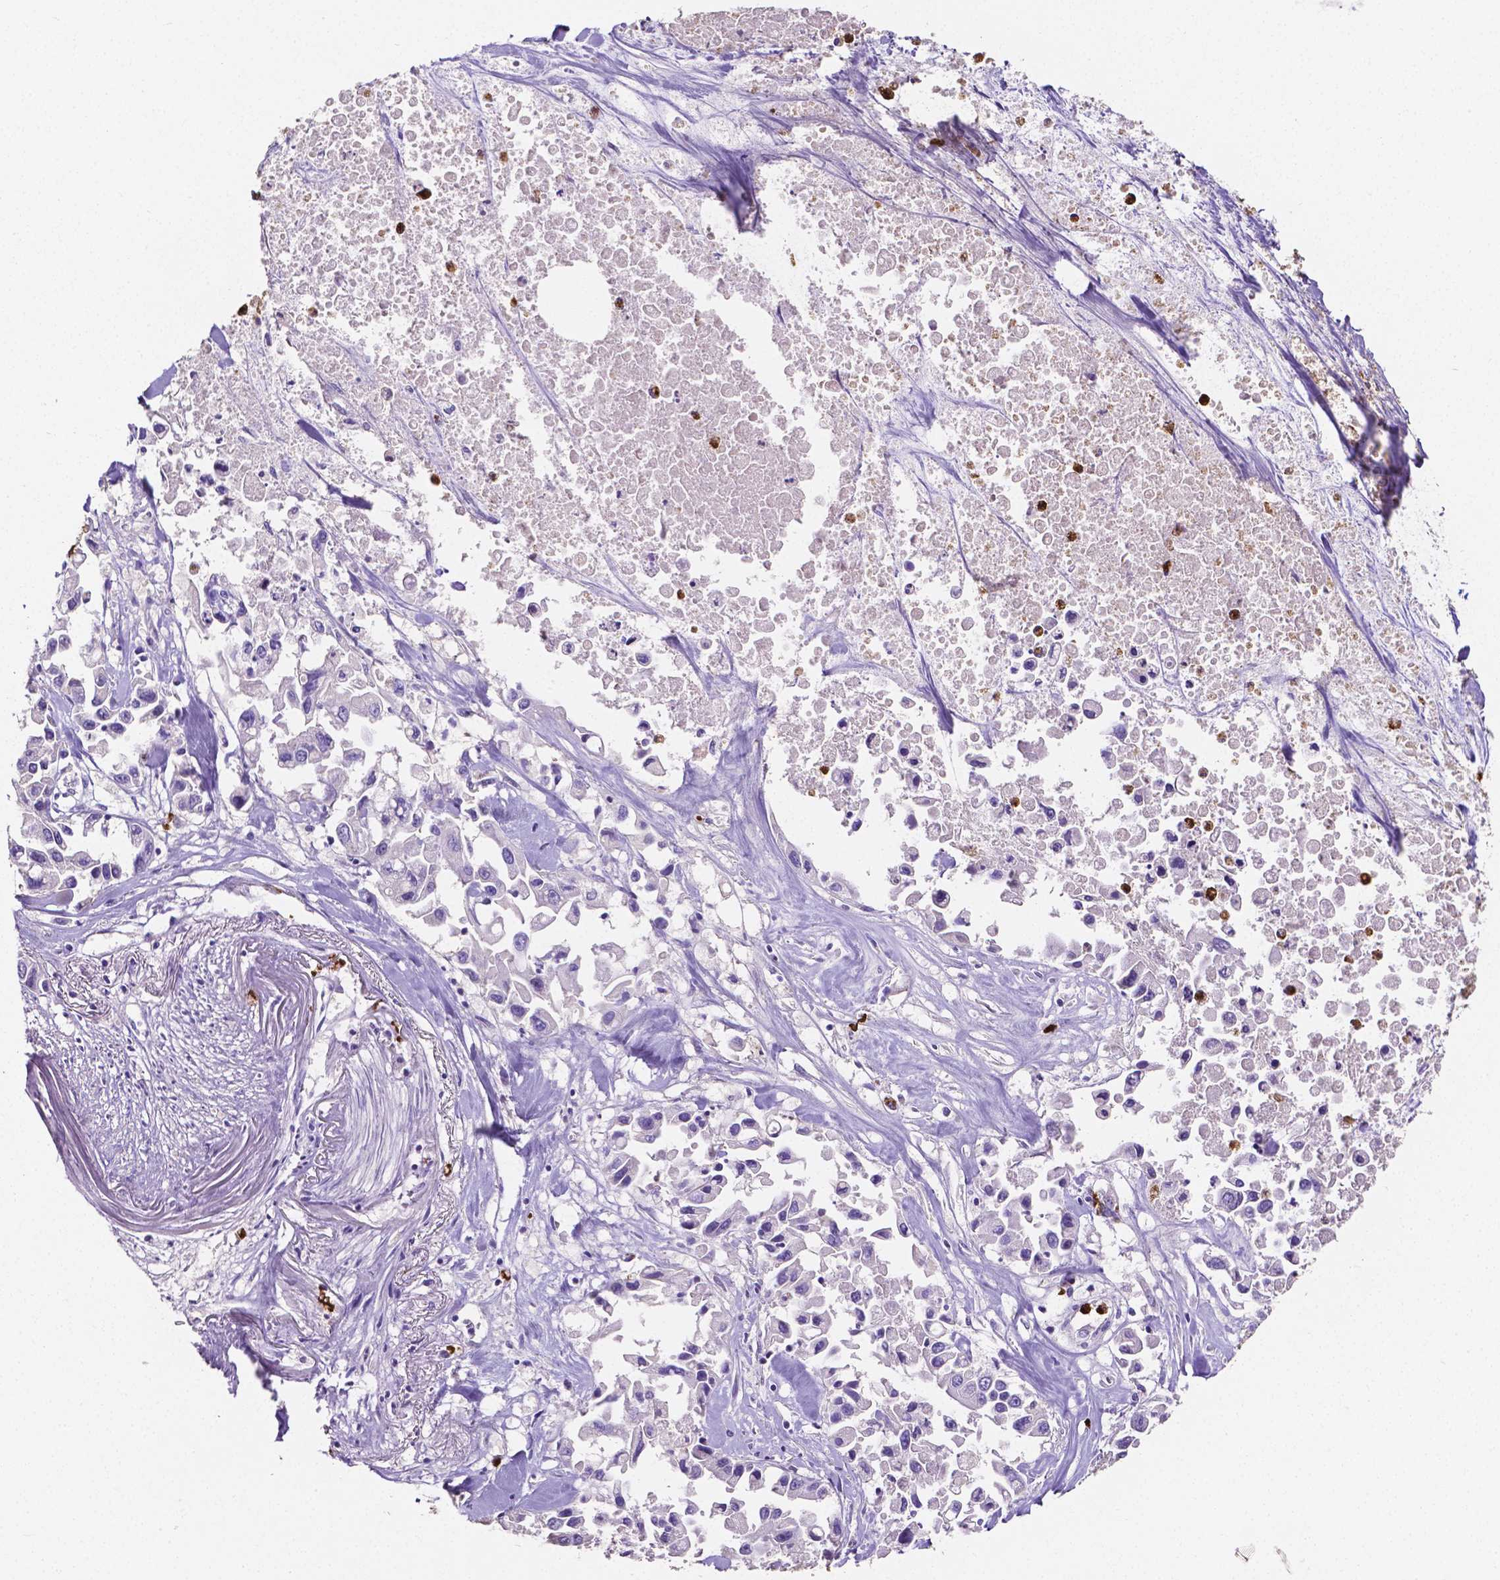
{"staining": {"intensity": "negative", "quantity": "none", "location": "none"}, "tissue": "pancreatic cancer", "cell_type": "Tumor cells", "image_type": "cancer", "snomed": [{"axis": "morphology", "description": "Adenocarcinoma, NOS"}, {"axis": "topography", "description": "Pancreas"}], "caption": "A photomicrograph of human pancreatic cancer is negative for staining in tumor cells.", "gene": "MMP9", "patient": {"sex": "female", "age": 83}}